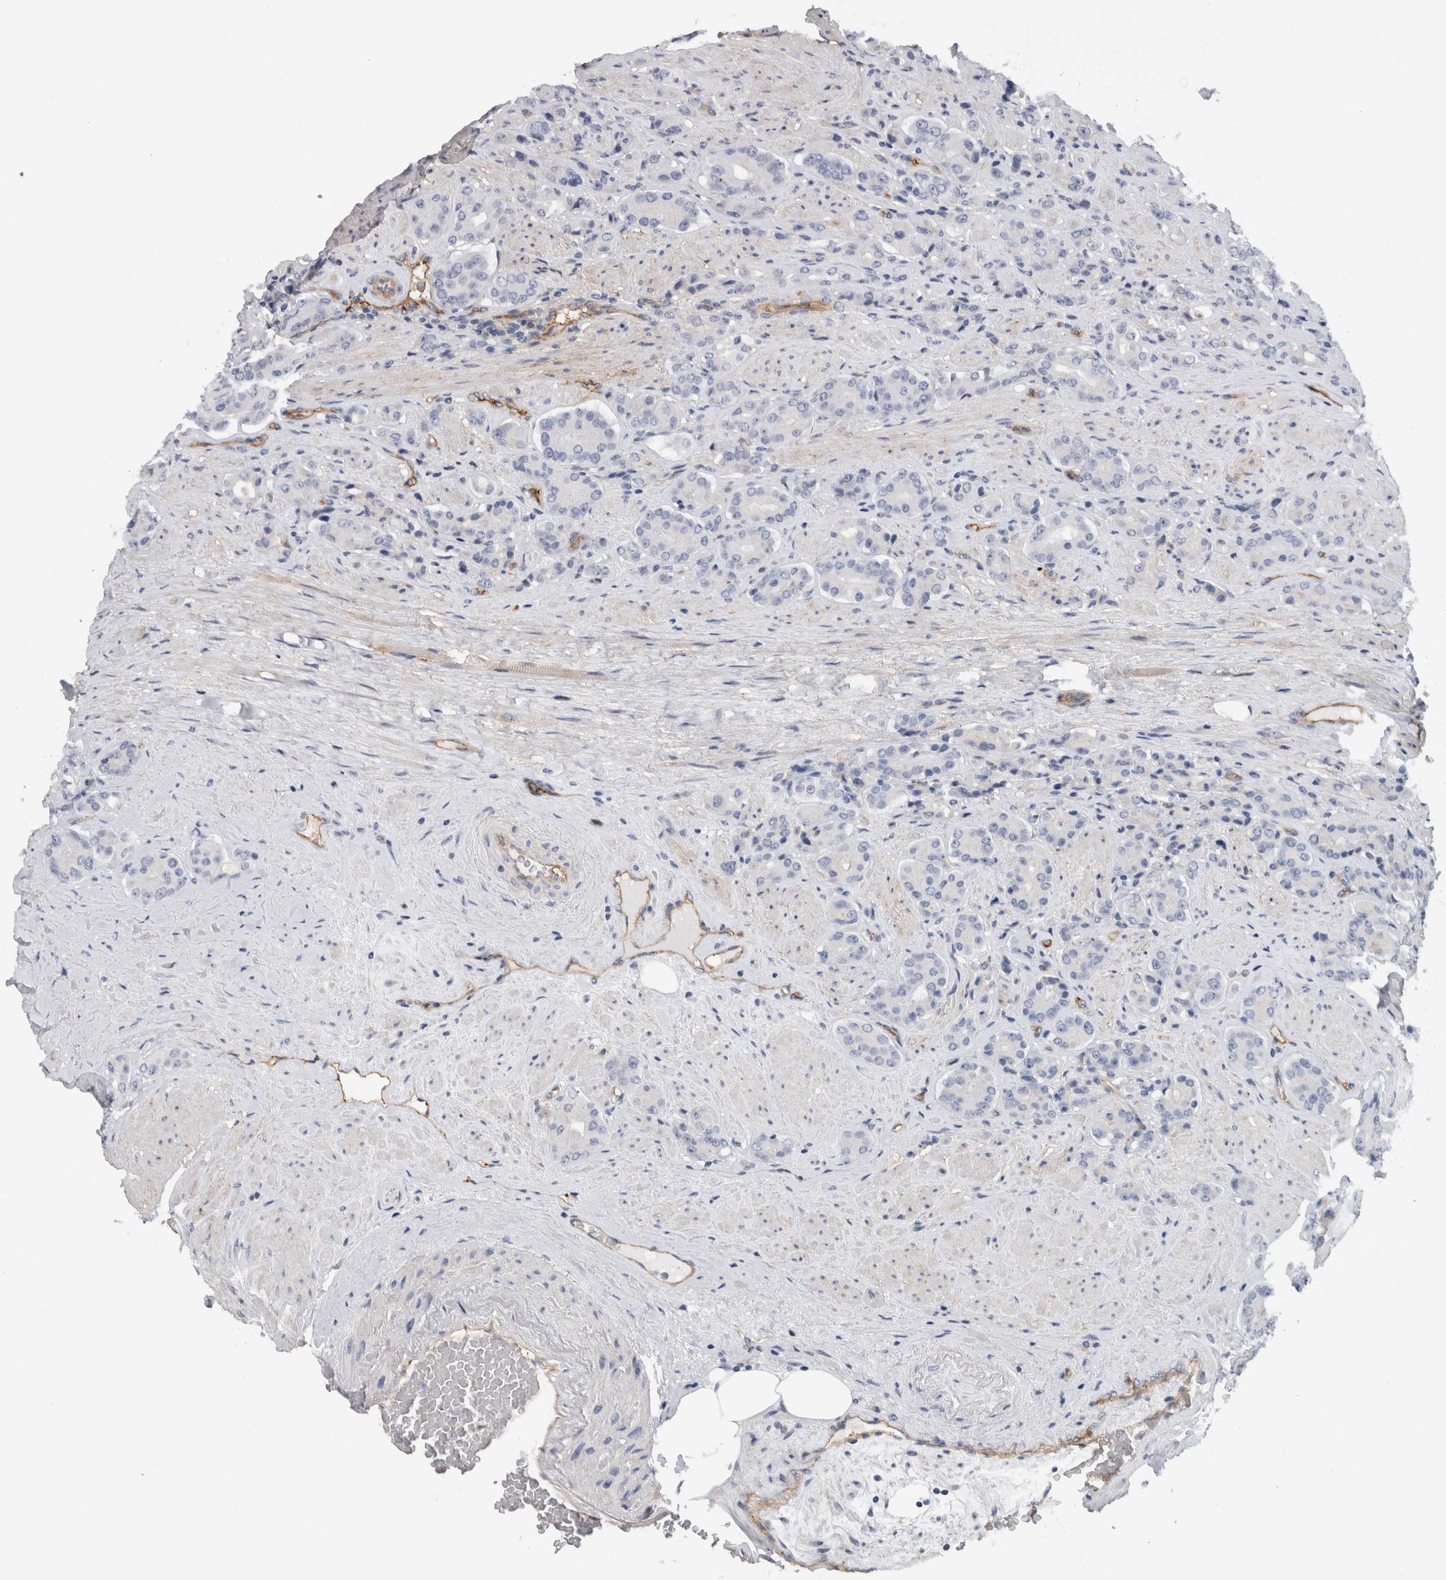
{"staining": {"intensity": "negative", "quantity": "none", "location": "none"}, "tissue": "prostate cancer", "cell_type": "Tumor cells", "image_type": "cancer", "snomed": [{"axis": "morphology", "description": "Adenocarcinoma, High grade"}, {"axis": "topography", "description": "Prostate"}], "caption": "High magnification brightfield microscopy of adenocarcinoma (high-grade) (prostate) stained with DAB (brown) and counterstained with hematoxylin (blue): tumor cells show no significant positivity.", "gene": "CD59", "patient": {"sex": "male", "age": 71}}